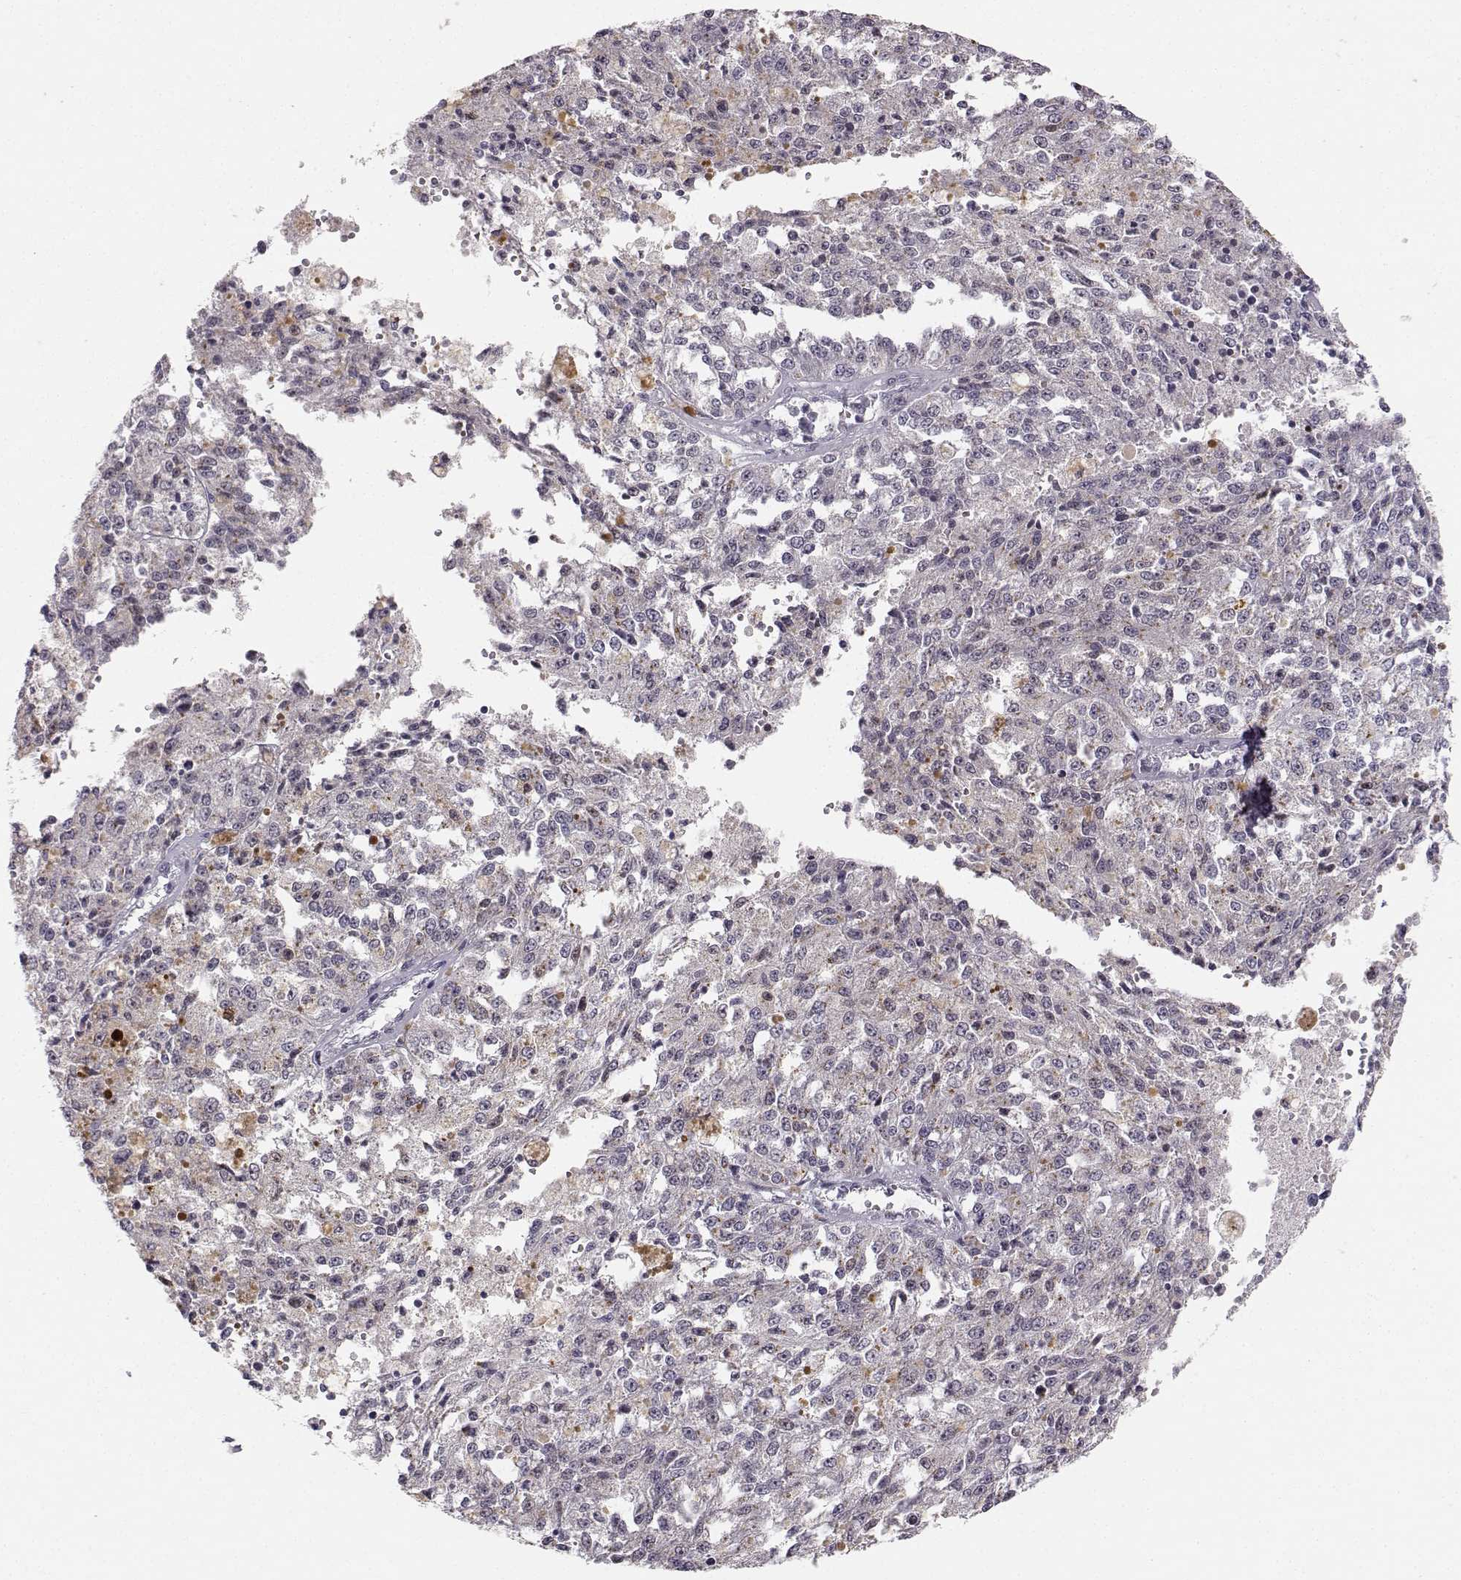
{"staining": {"intensity": "negative", "quantity": "none", "location": "none"}, "tissue": "melanoma", "cell_type": "Tumor cells", "image_type": "cancer", "snomed": [{"axis": "morphology", "description": "Malignant melanoma, Metastatic site"}, {"axis": "topography", "description": "Lymph node"}], "caption": "Protein analysis of melanoma displays no significant staining in tumor cells. (IHC, brightfield microscopy, high magnification).", "gene": "HTR7", "patient": {"sex": "female", "age": 64}}